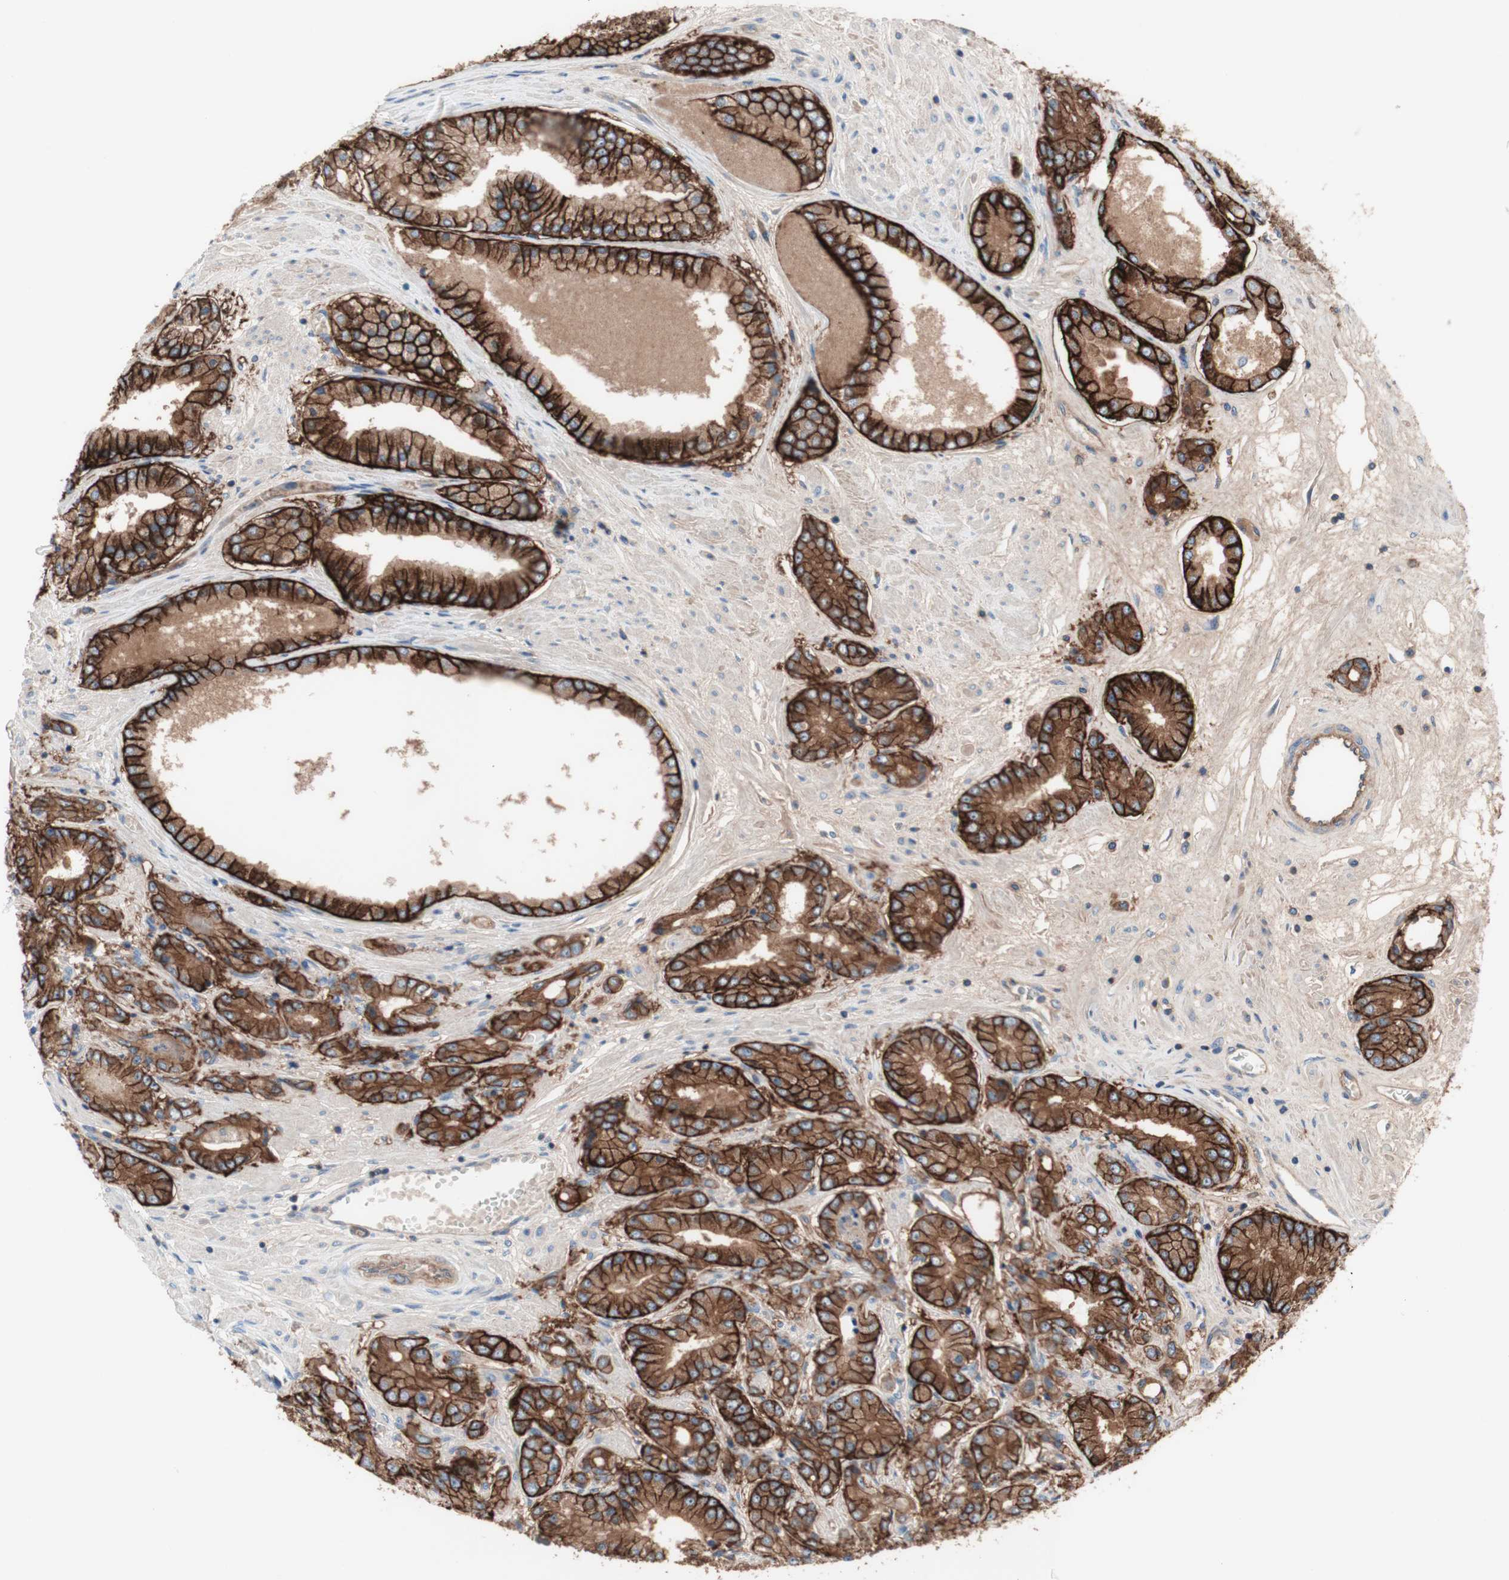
{"staining": {"intensity": "strong", "quantity": ">75%", "location": "cytoplasmic/membranous"}, "tissue": "prostate cancer", "cell_type": "Tumor cells", "image_type": "cancer", "snomed": [{"axis": "morphology", "description": "Adenocarcinoma, High grade"}, {"axis": "topography", "description": "Prostate"}], "caption": "The micrograph exhibits staining of adenocarcinoma (high-grade) (prostate), revealing strong cytoplasmic/membranous protein staining (brown color) within tumor cells.", "gene": "CD46", "patient": {"sex": "male", "age": 59}}